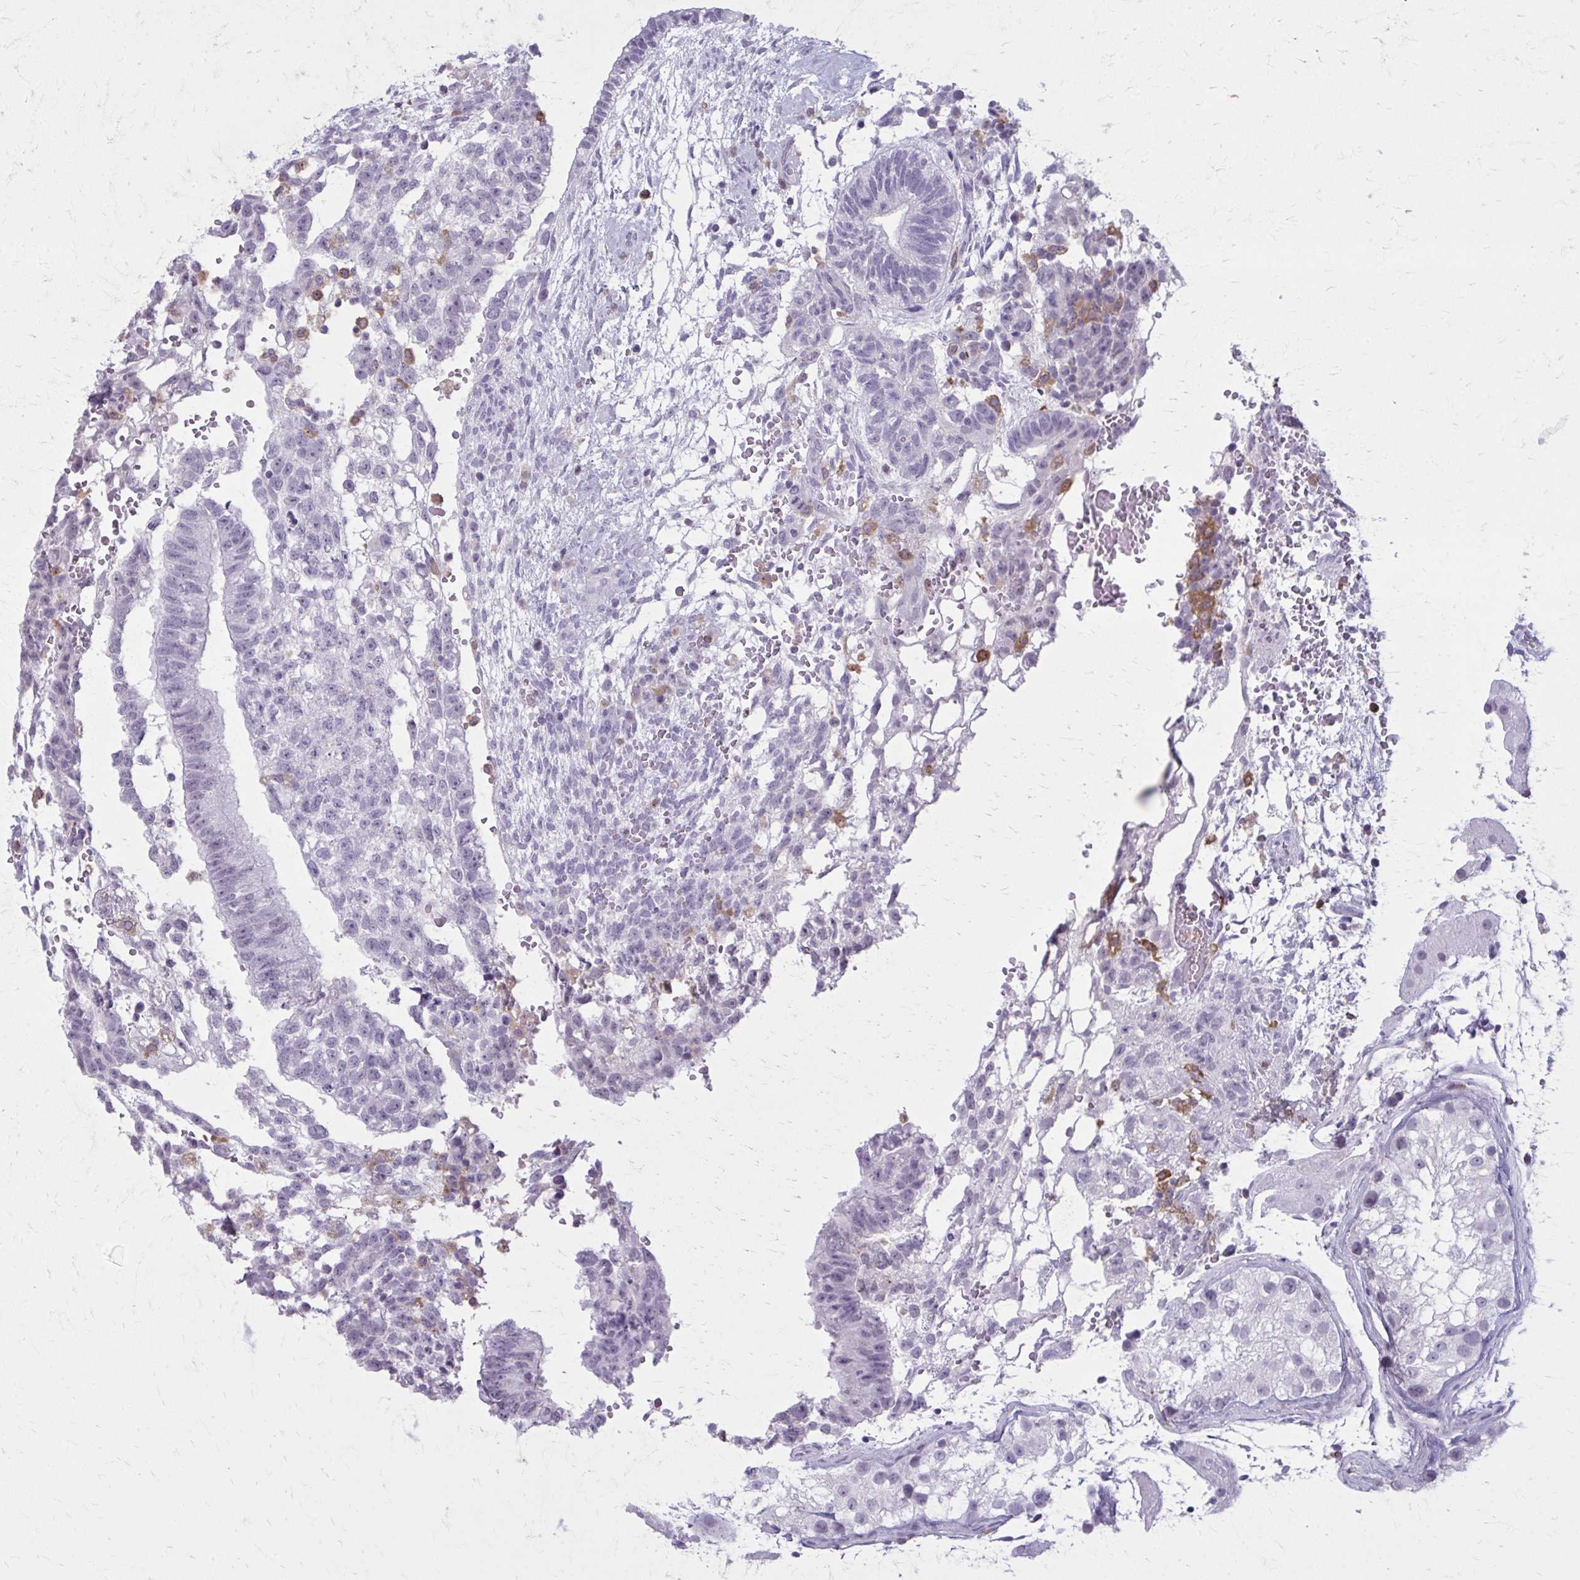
{"staining": {"intensity": "negative", "quantity": "none", "location": "none"}, "tissue": "testis cancer", "cell_type": "Tumor cells", "image_type": "cancer", "snomed": [{"axis": "morphology", "description": "Normal tissue, NOS"}, {"axis": "morphology", "description": "Carcinoma, Embryonal, NOS"}, {"axis": "topography", "description": "Testis"}], "caption": "Immunohistochemistry of human testis cancer demonstrates no staining in tumor cells.", "gene": "CARD9", "patient": {"sex": "male", "age": 32}}